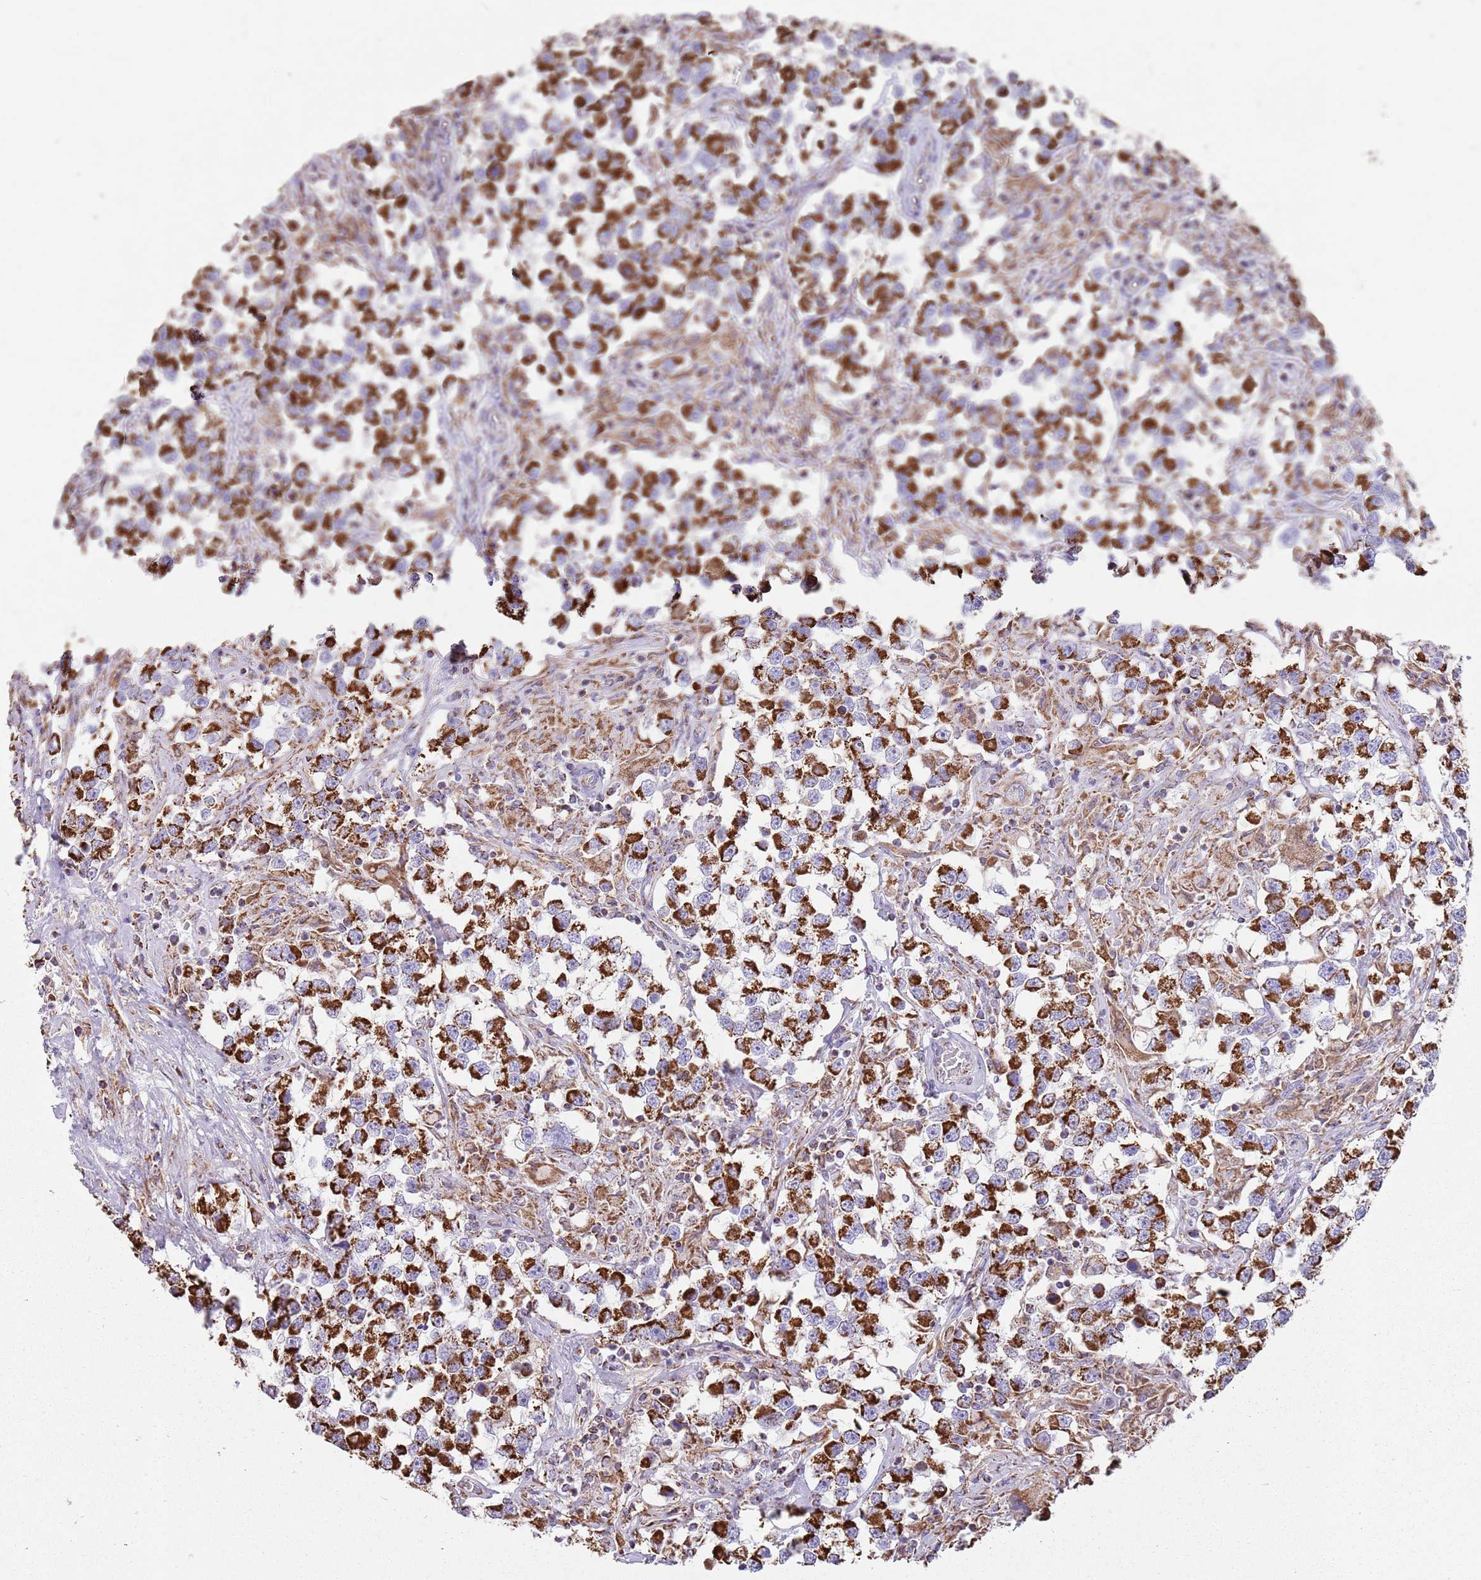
{"staining": {"intensity": "strong", "quantity": ">75%", "location": "cytoplasmic/membranous"}, "tissue": "testis cancer", "cell_type": "Tumor cells", "image_type": "cancer", "snomed": [{"axis": "morphology", "description": "Seminoma, NOS"}, {"axis": "topography", "description": "Testis"}], "caption": "Seminoma (testis) was stained to show a protein in brown. There is high levels of strong cytoplasmic/membranous expression in about >75% of tumor cells. Immunohistochemistry stains the protein in brown and the nuclei are stained blue.", "gene": "TTLL1", "patient": {"sex": "male", "age": 46}}